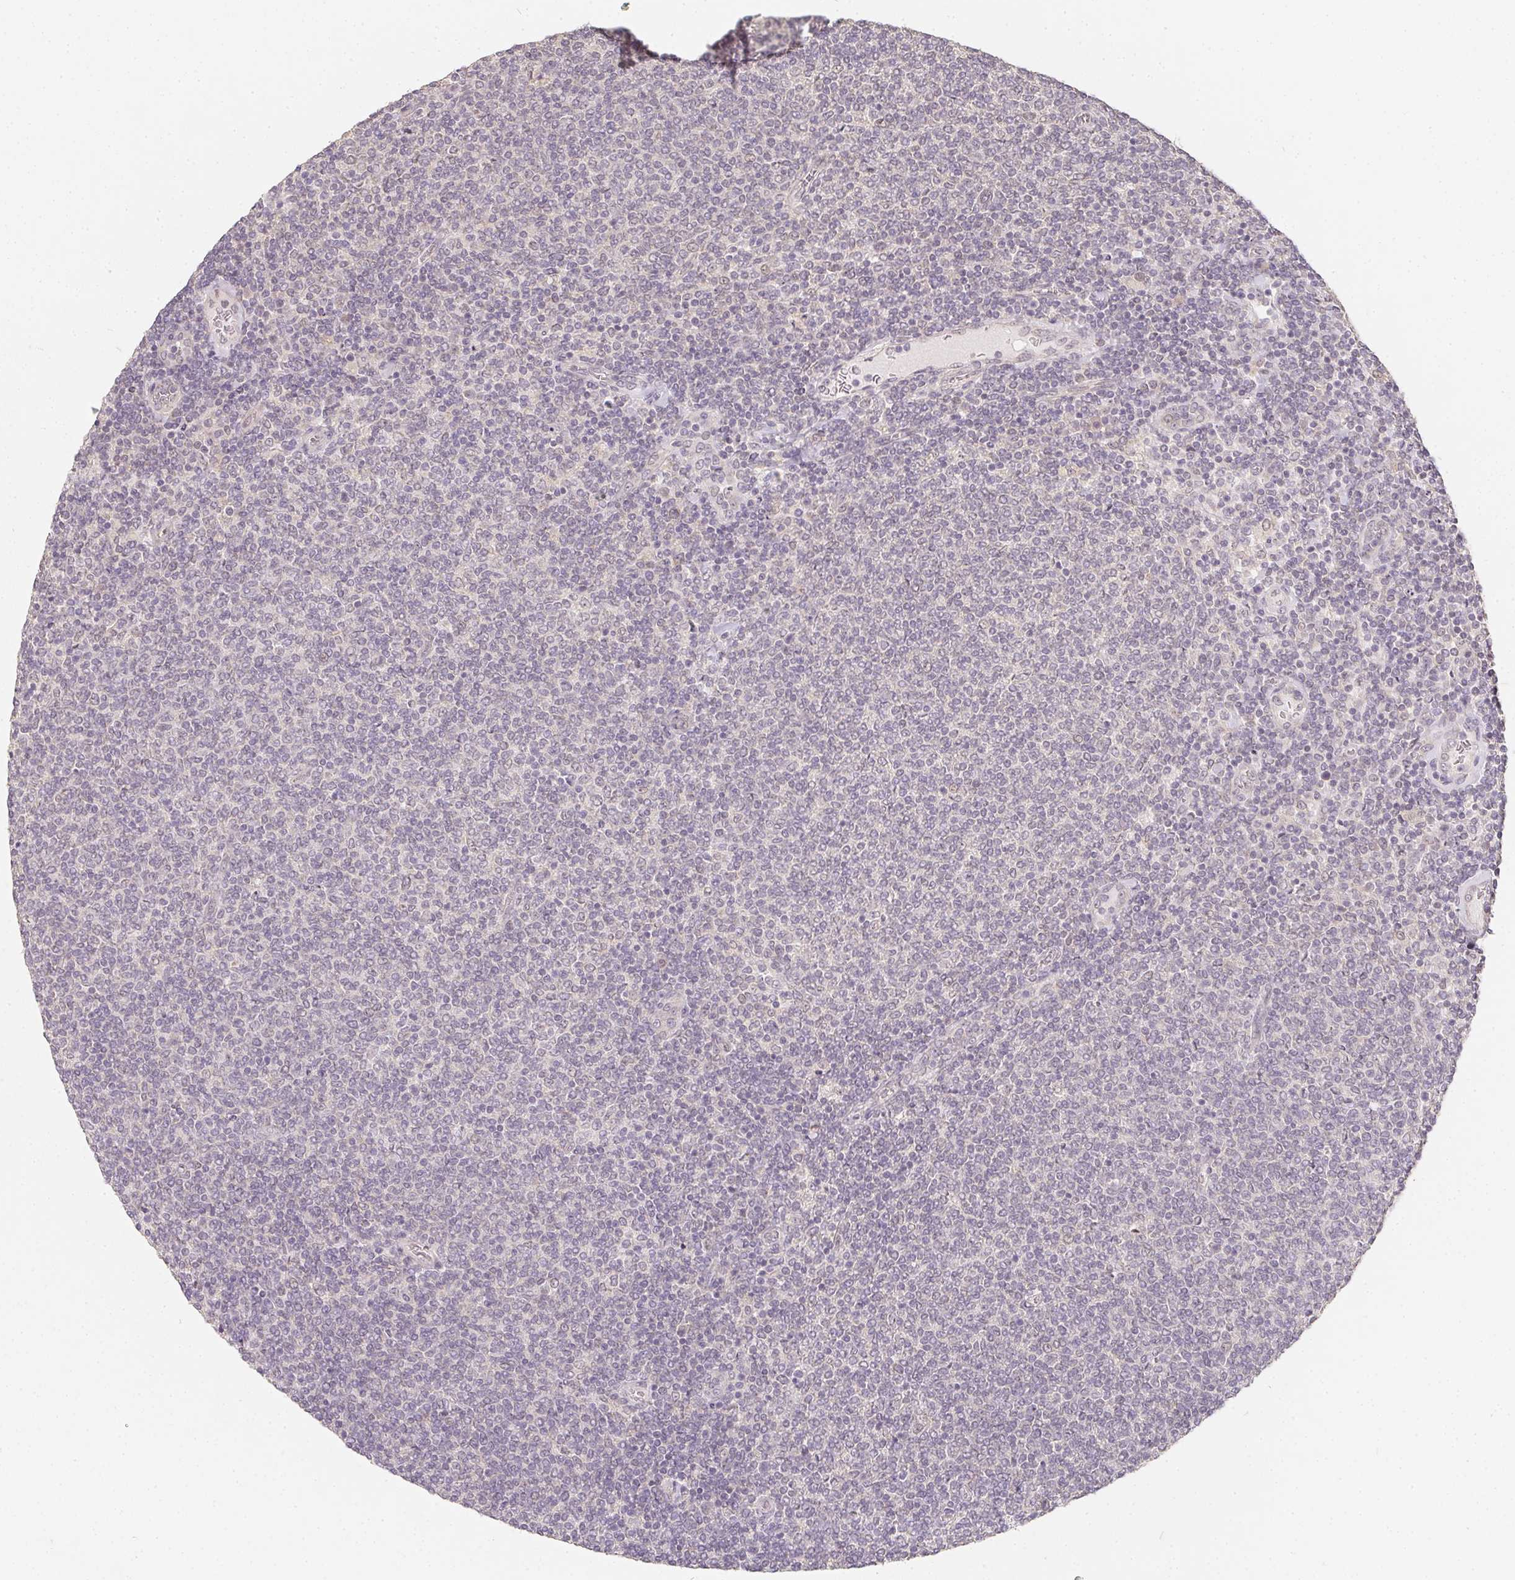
{"staining": {"intensity": "negative", "quantity": "none", "location": "none"}, "tissue": "lymphoma", "cell_type": "Tumor cells", "image_type": "cancer", "snomed": [{"axis": "morphology", "description": "Malignant lymphoma, non-Hodgkin's type, Low grade"}, {"axis": "topography", "description": "Lymph node"}], "caption": "This is an immunohistochemistry (IHC) photomicrograph of lymphoma. There is no expression in tumor cells.", "gene": "SOAT1", "patient": {"sex": "male", "age": 52}}